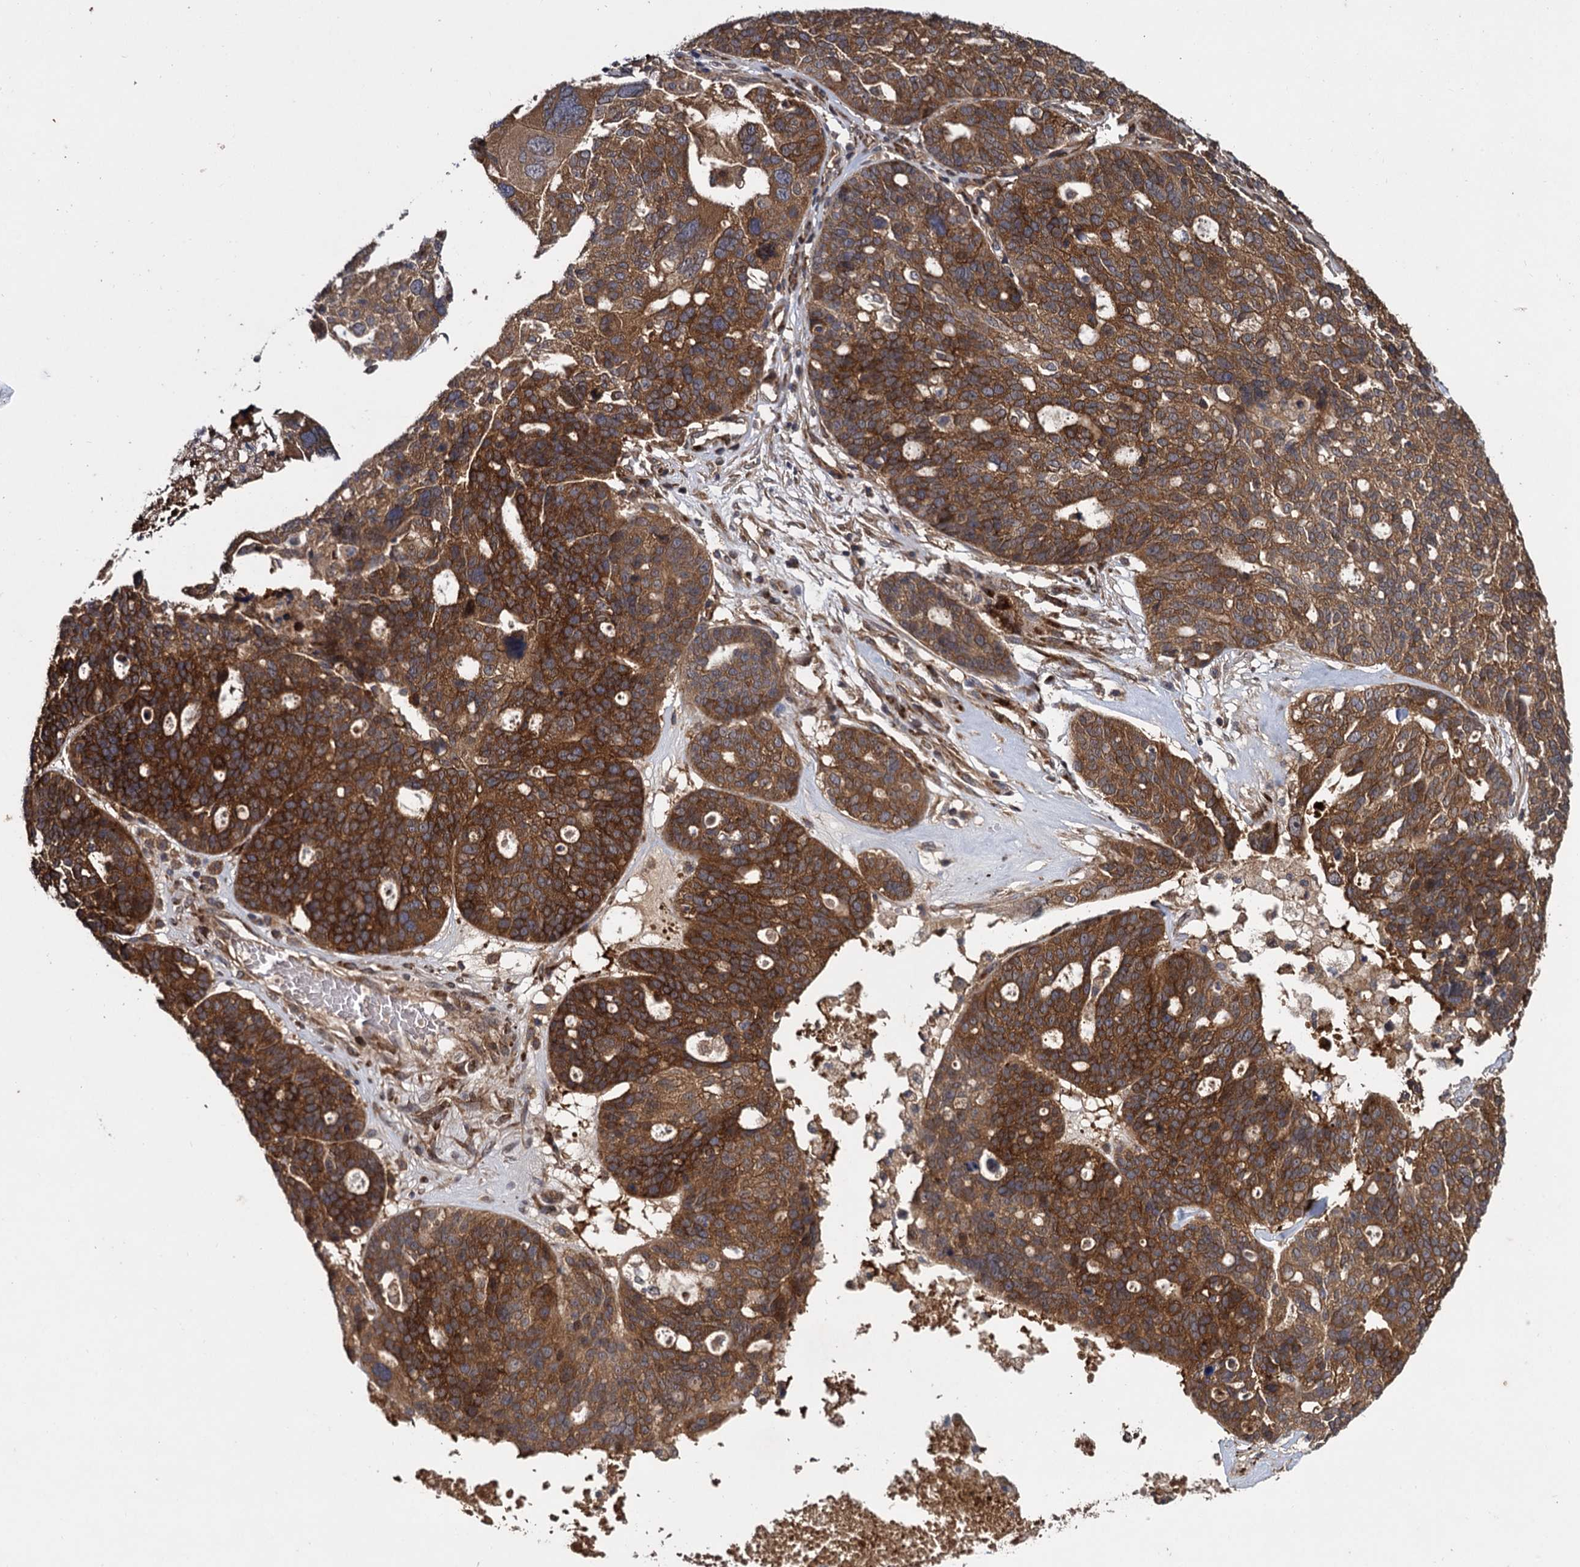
{"staining": {"intensity": "strong", "quantity": ">75%", "location": "cytoplasmic/membranous"}, "tissue": "ovarian cancer", "cell_type": "Tumor cells", "image_type": "cancer", "snomed": [{"axis": "morphology", "description": "Cystadenocarcinoma, serous, NOS"}, {"axis": "topography", "description": "Ovary"}], "caption": "Ovarian cancer stained for a protein (brown) demonstrates strong cytoplasmic/membranous positive positivity in approximately >75% of tumor cells.", "gene": "INPPL1", "patient": {"sex": "female", "age": 59}}